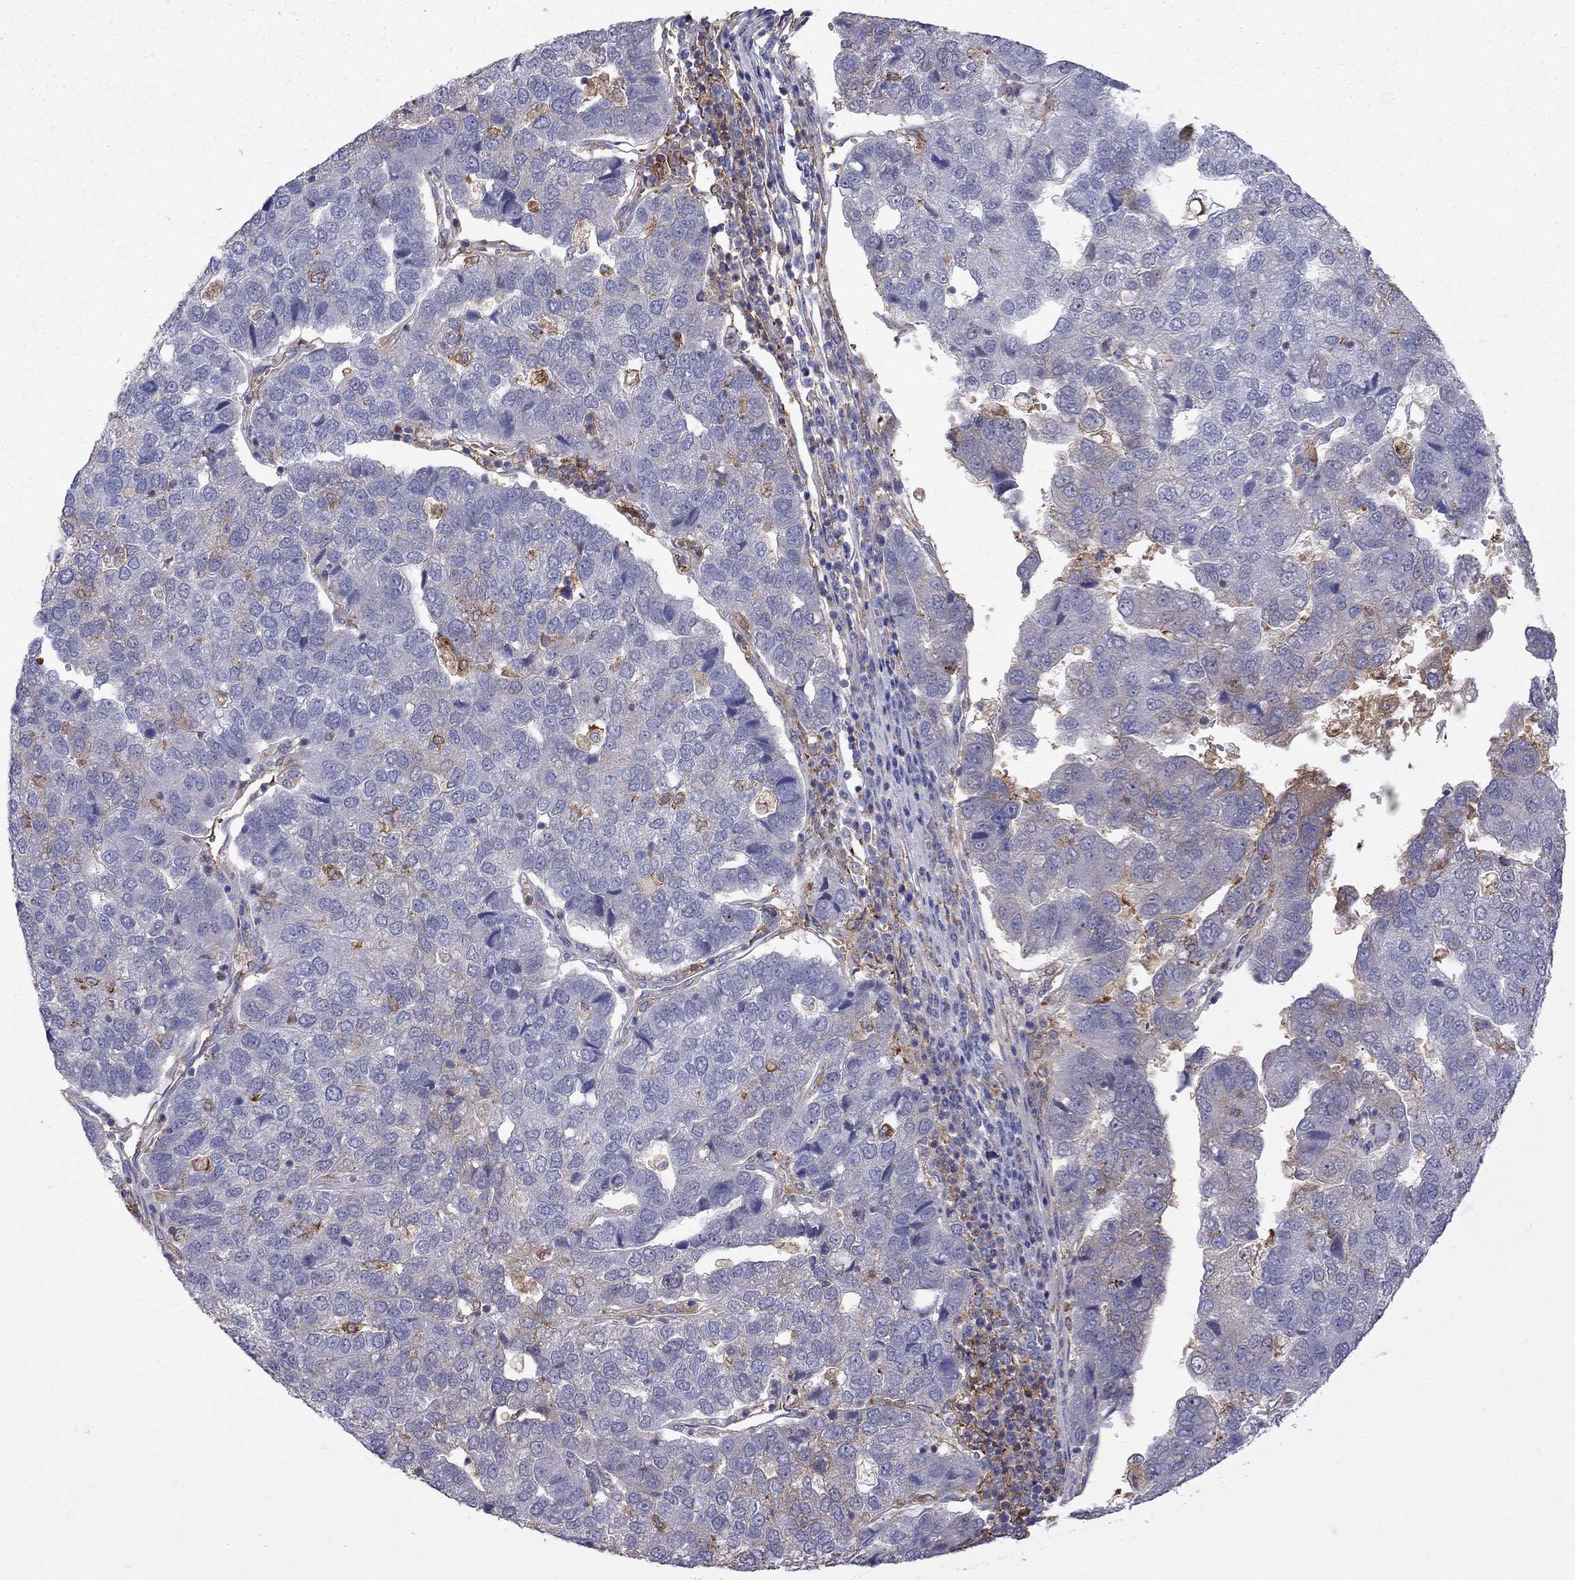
{"staining": {"intensity": "negative", "quantity": "none", "location": "none"}, "tissue": "pancreatic cancer", "cell_type": "Tumor cells", "image_type": "cancer", "snomed": [{"axis": "morphology", "description": "Adenocarcinoma, NOS"}, {"axis": "topography", "description": "Pancreas"}], "caption": "Tumor cells are negative for brown protein staining in pancreatic adenocarcinoma.", "gene": "EIF4E3", "patient": {"sex": "female", "age": 61}}